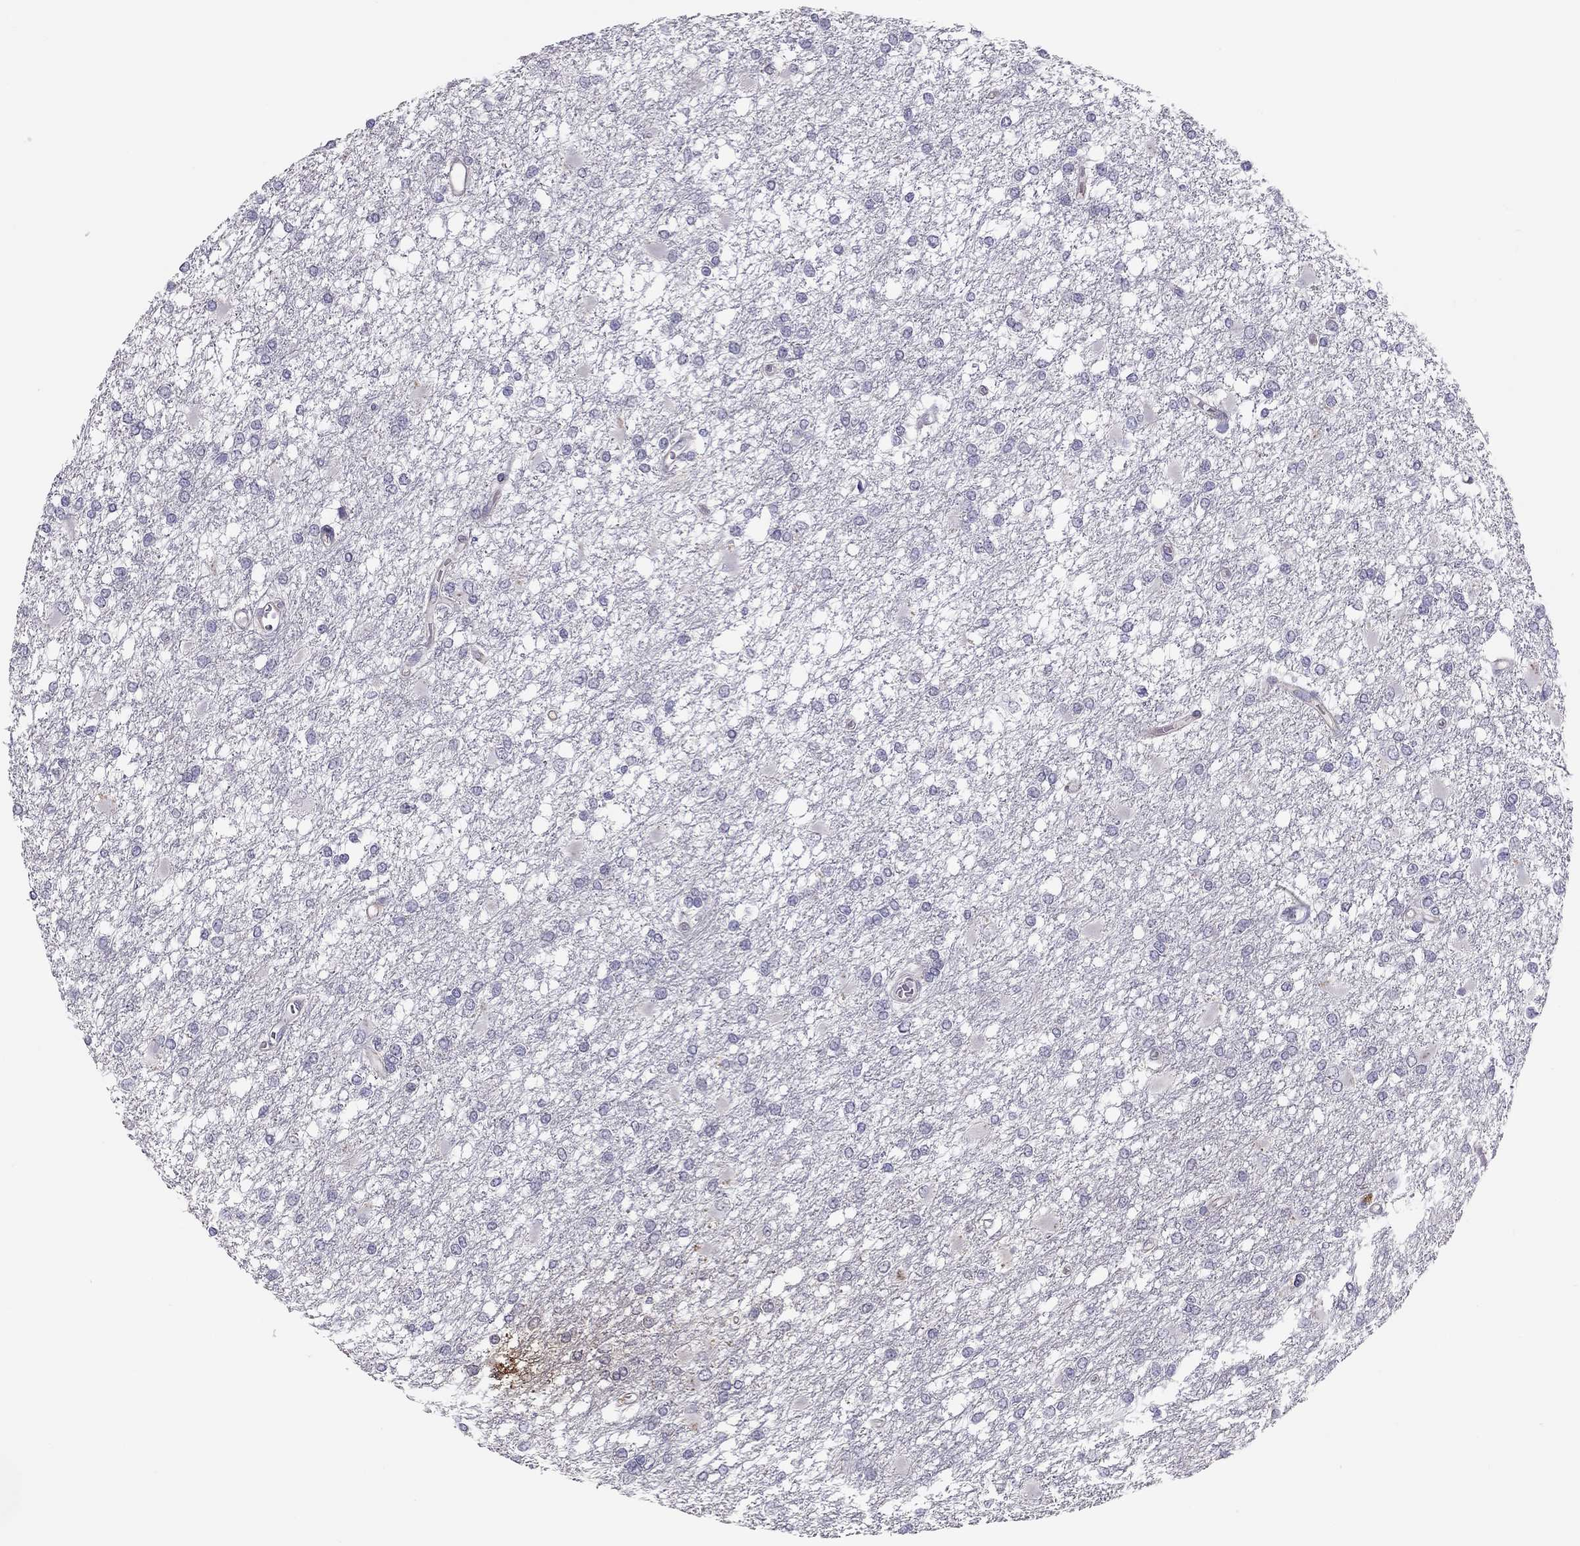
{"staining": {"intensity": "negative", "quantity": "none", "location": "none"}, "tissue": "glioma", "cell_type": "Tumor cells", "image_type": "cancer", "snomed": [{"axis": "morphology", "description": "Glioma, malignant, High grade"}, {"axis": "topography", "description": "Cerebral cortex"}], "caption": "Malignant glioma (high-grade) was stained to show a protein in brown. There is no significant expression in tumor cells.", "gene": "ADORA2A", "patient": {"sex": "male", "age": 79}}